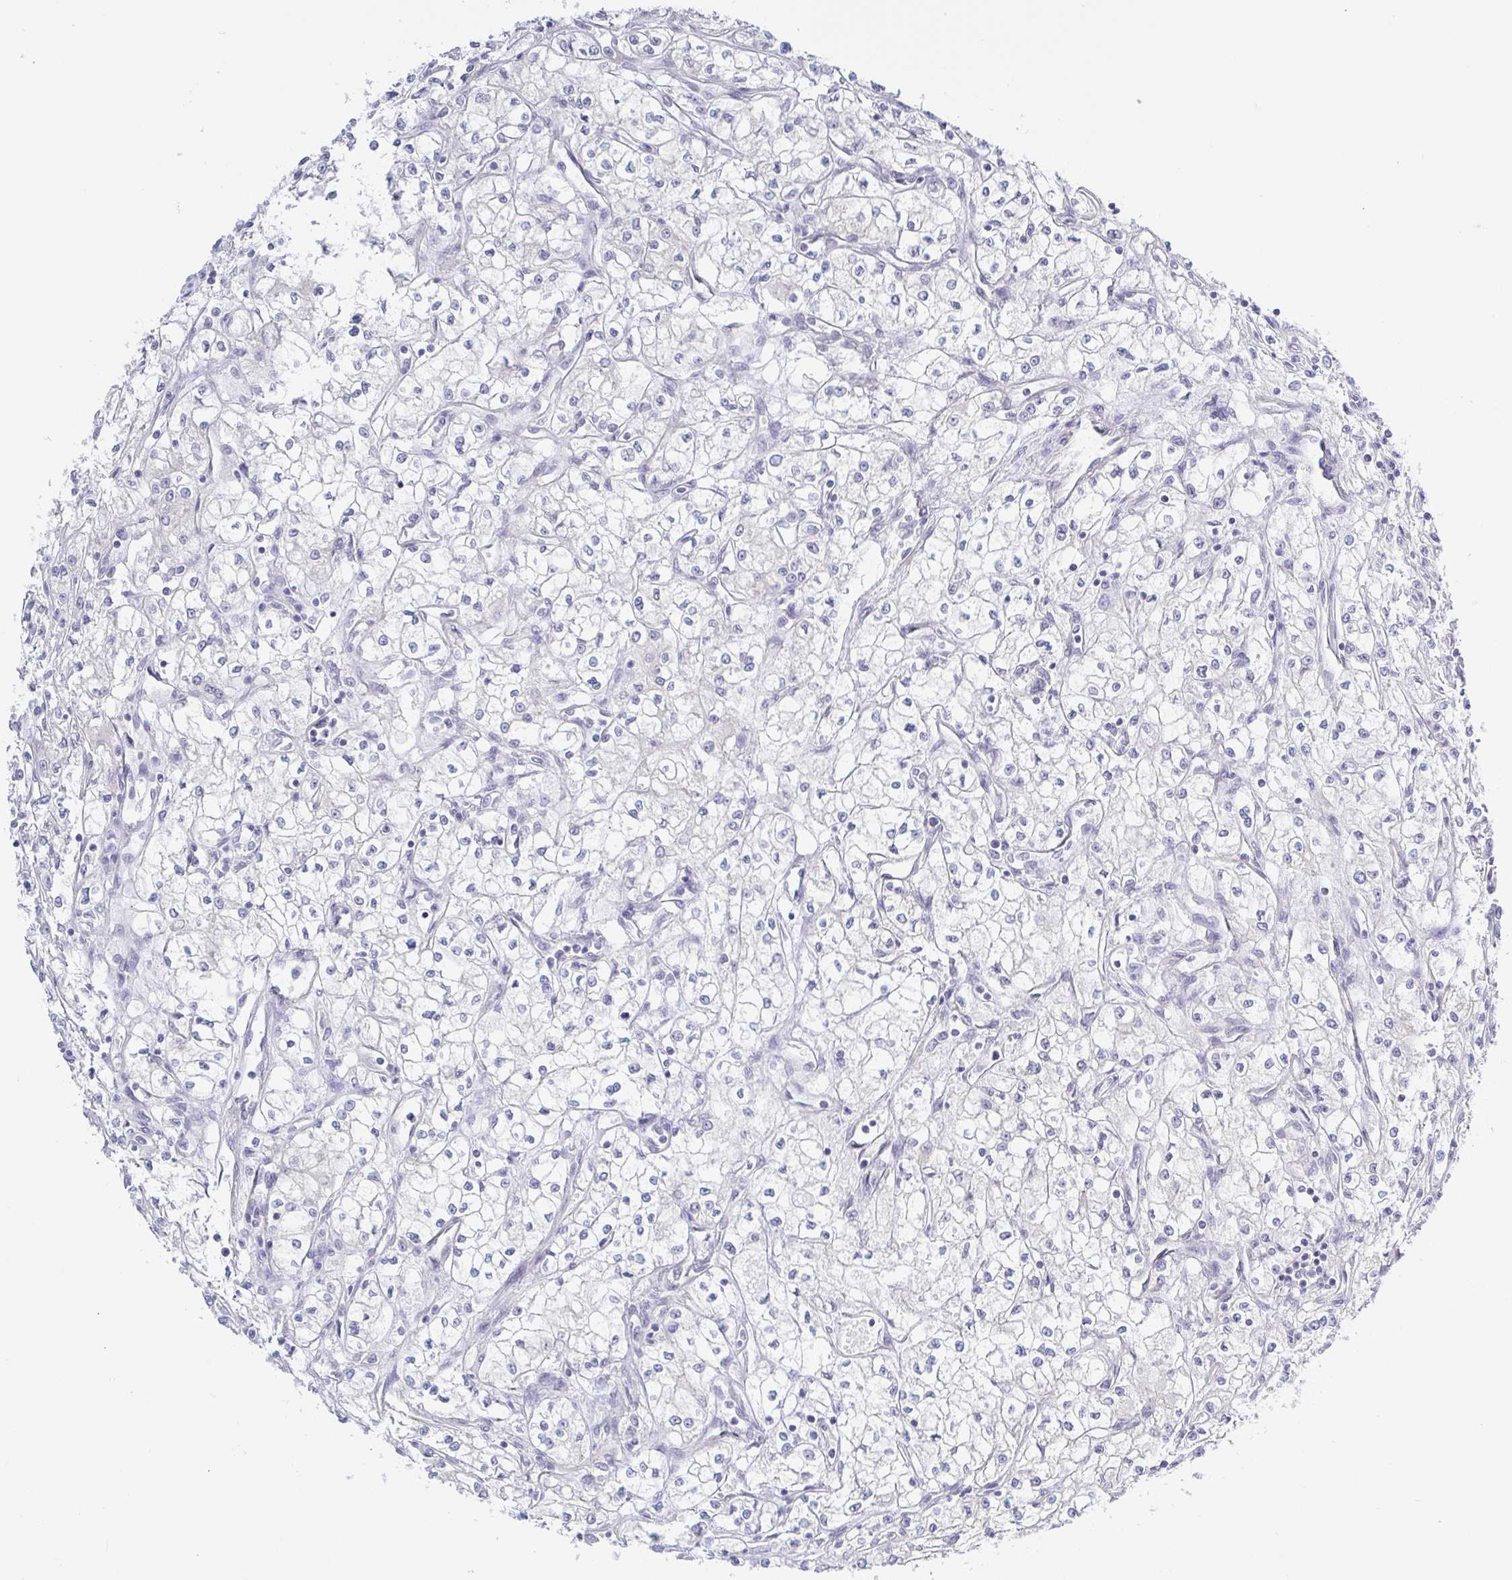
{"staining": {"intensity": "negative", "quantity": "none", "location": "none"}, "tissue": "renal cancer", "cell_type": "Tumor cells", "image_type": "cancer", "snomed": [{"axis": "morphology", "description": "Adenocarcinoma, NOS"}, {"axis": "topography", "description": "Kidney"}], "caption": "Human renal cancer stained for a protein using IHC shows no positivity in tumor cells.", "gene": "HYPK", "patient": {"sex": "male", "age": 59}}